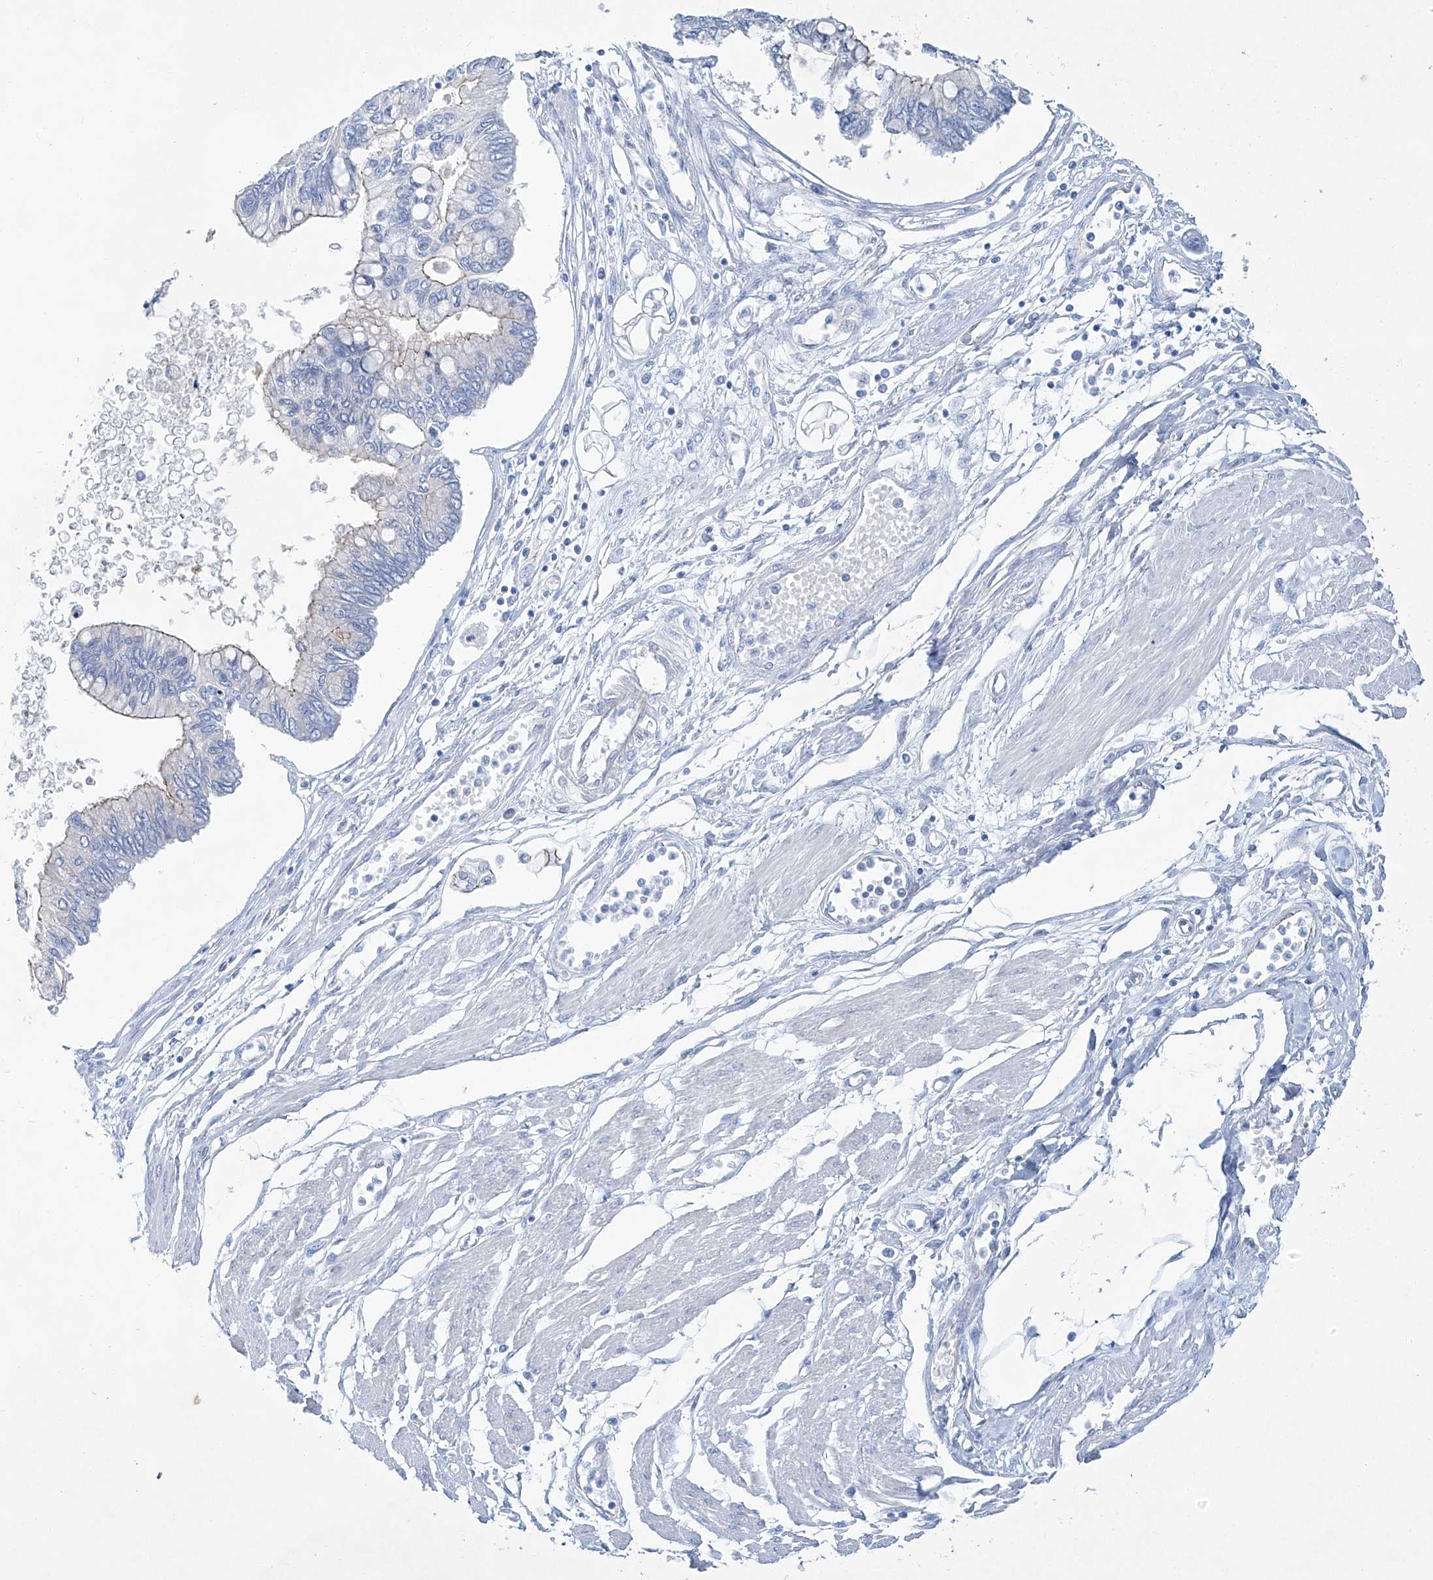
{"staining": {"intensity": "weak", "quantity": "<25%", "location": "cytoplasmic/membranous"}, "tissue": "pancreatic cancer", "cell_type": "Tumor cells", "image_type": "cancer", "snomed": [{"axis": "morphology", "description": "Adenocarcinoma, NOS"}, {"axis": "topography", "description": "Pancreas"}], "caption": "Immunohistochemical staining of pancreatic cancer reveals no significant positivity in tumor cells. (DAB (3,3'-diaminobenzidine) immunohistochemistry visualized using brightfield microscopy, high magnification).", "gene": "MAGI1", "patient": {"sex": "female", "age": 77}}